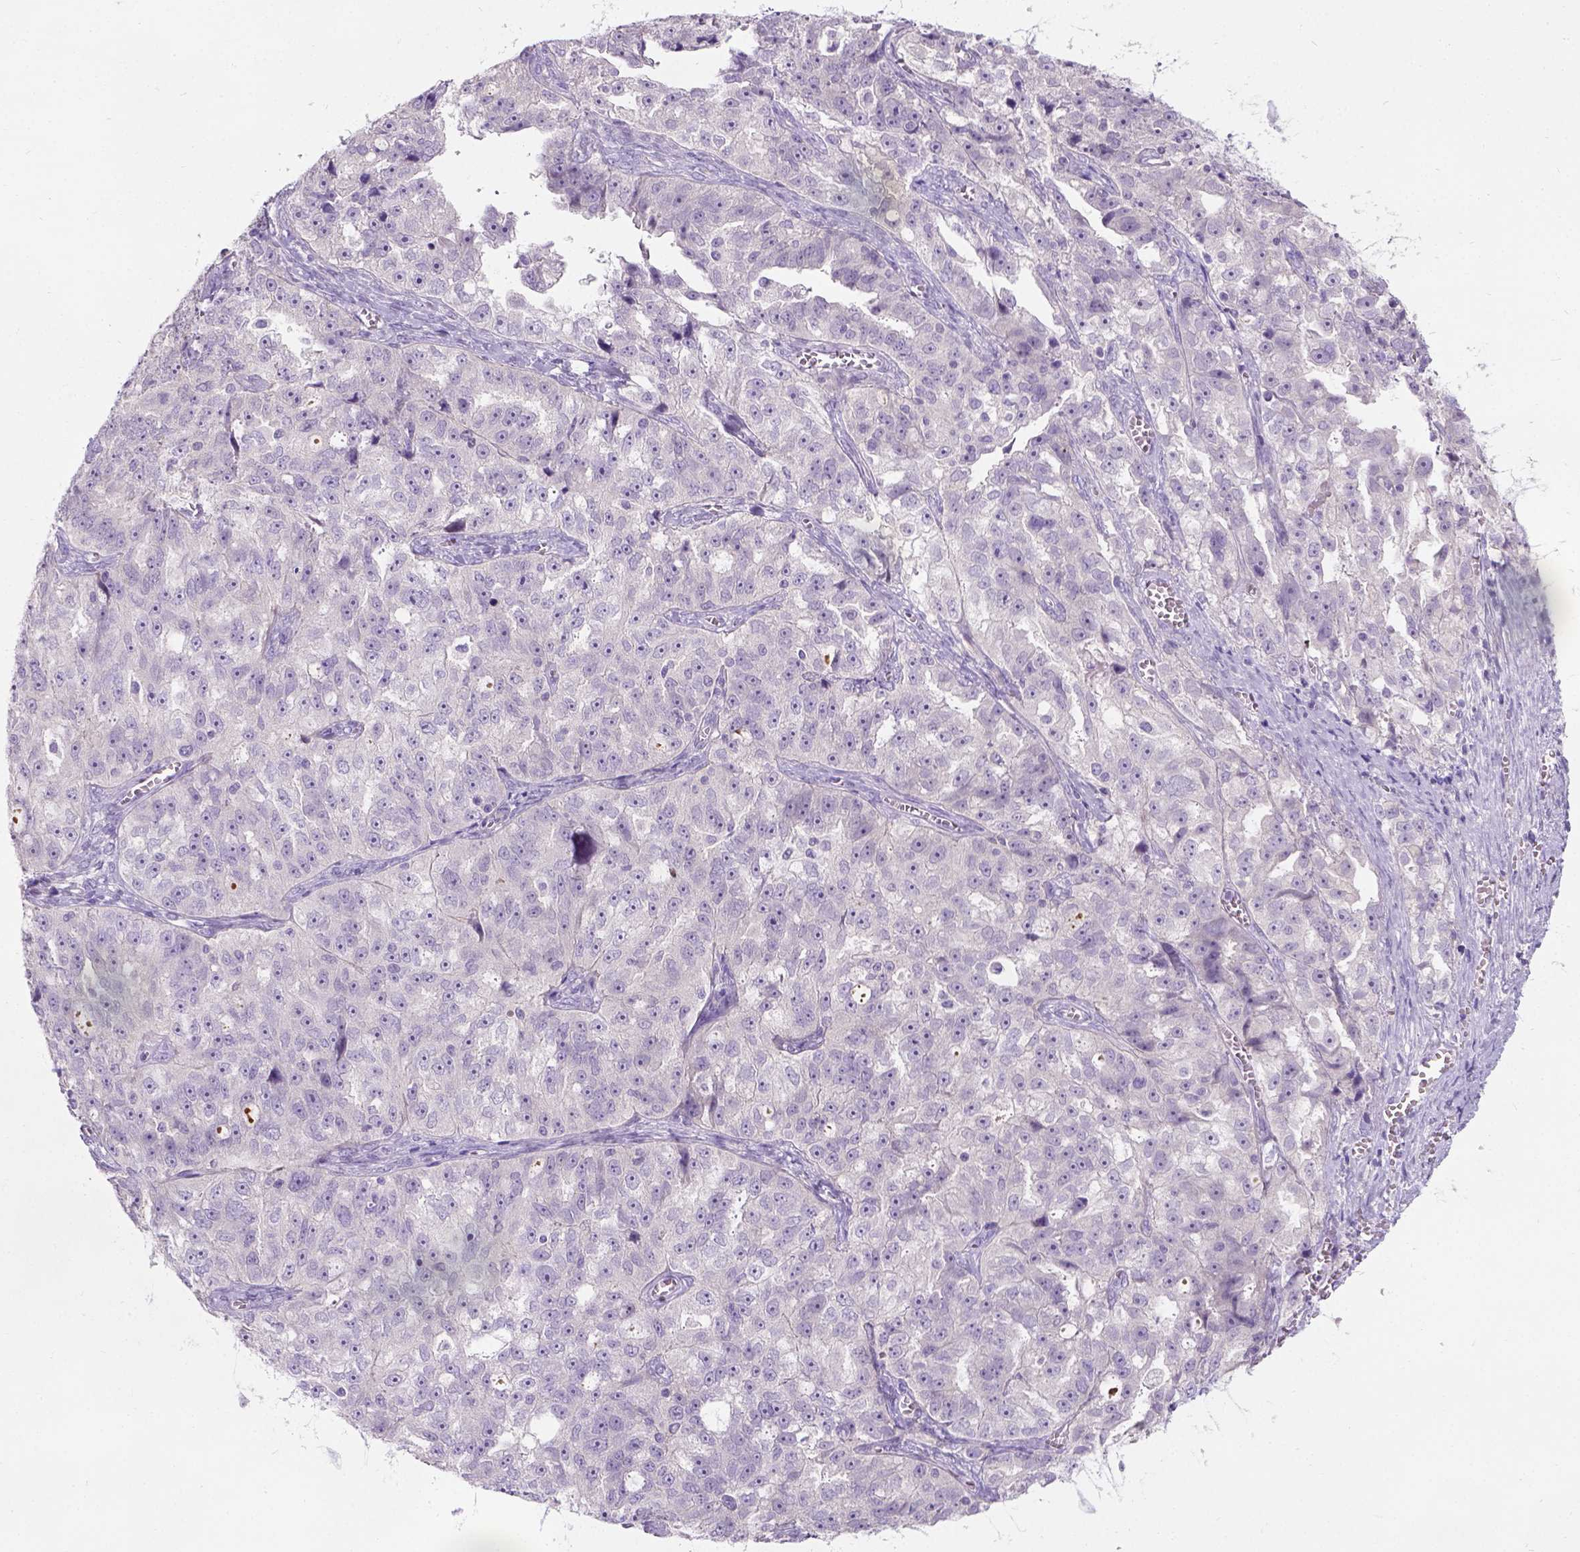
{"staining": {"intensity": "negative", "quantity": "none", "location": "none"}, "tissue": "ovarian cancer", "cell_type": "Tumor cells", "image_type": "cancer", "snomed": [{"axis": "morphology", "description": "Cystadenocarcinoma, serous, NOS"}, {"axis": "topography", "description": "Ovary"}], "caption": "High power microscopy image of an immunohistochemistry (IHC) image of ovarian cancer, revealing no significant expression in tumor cells.", "gene": "C20orf144", "patient": {"sex": "female", "age": 51}}